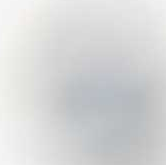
{"staining": {"intensity": "negative", "quantity": "none", "location": "none"}, "tissue": "prostate cancer", "cell_type": "Tumor cells", "image_type": "cancer", "snomed": [{"axis": "morphology", "description": "Adenocarcinoma, High grade"}, {"axis": "topography", "description": "Prostate"}], "caption": "Tumor cells are negative for brown protein staining in prostate cancer.", "gene": "HEXD", "patient": {"sex": "male", "age": 50}}